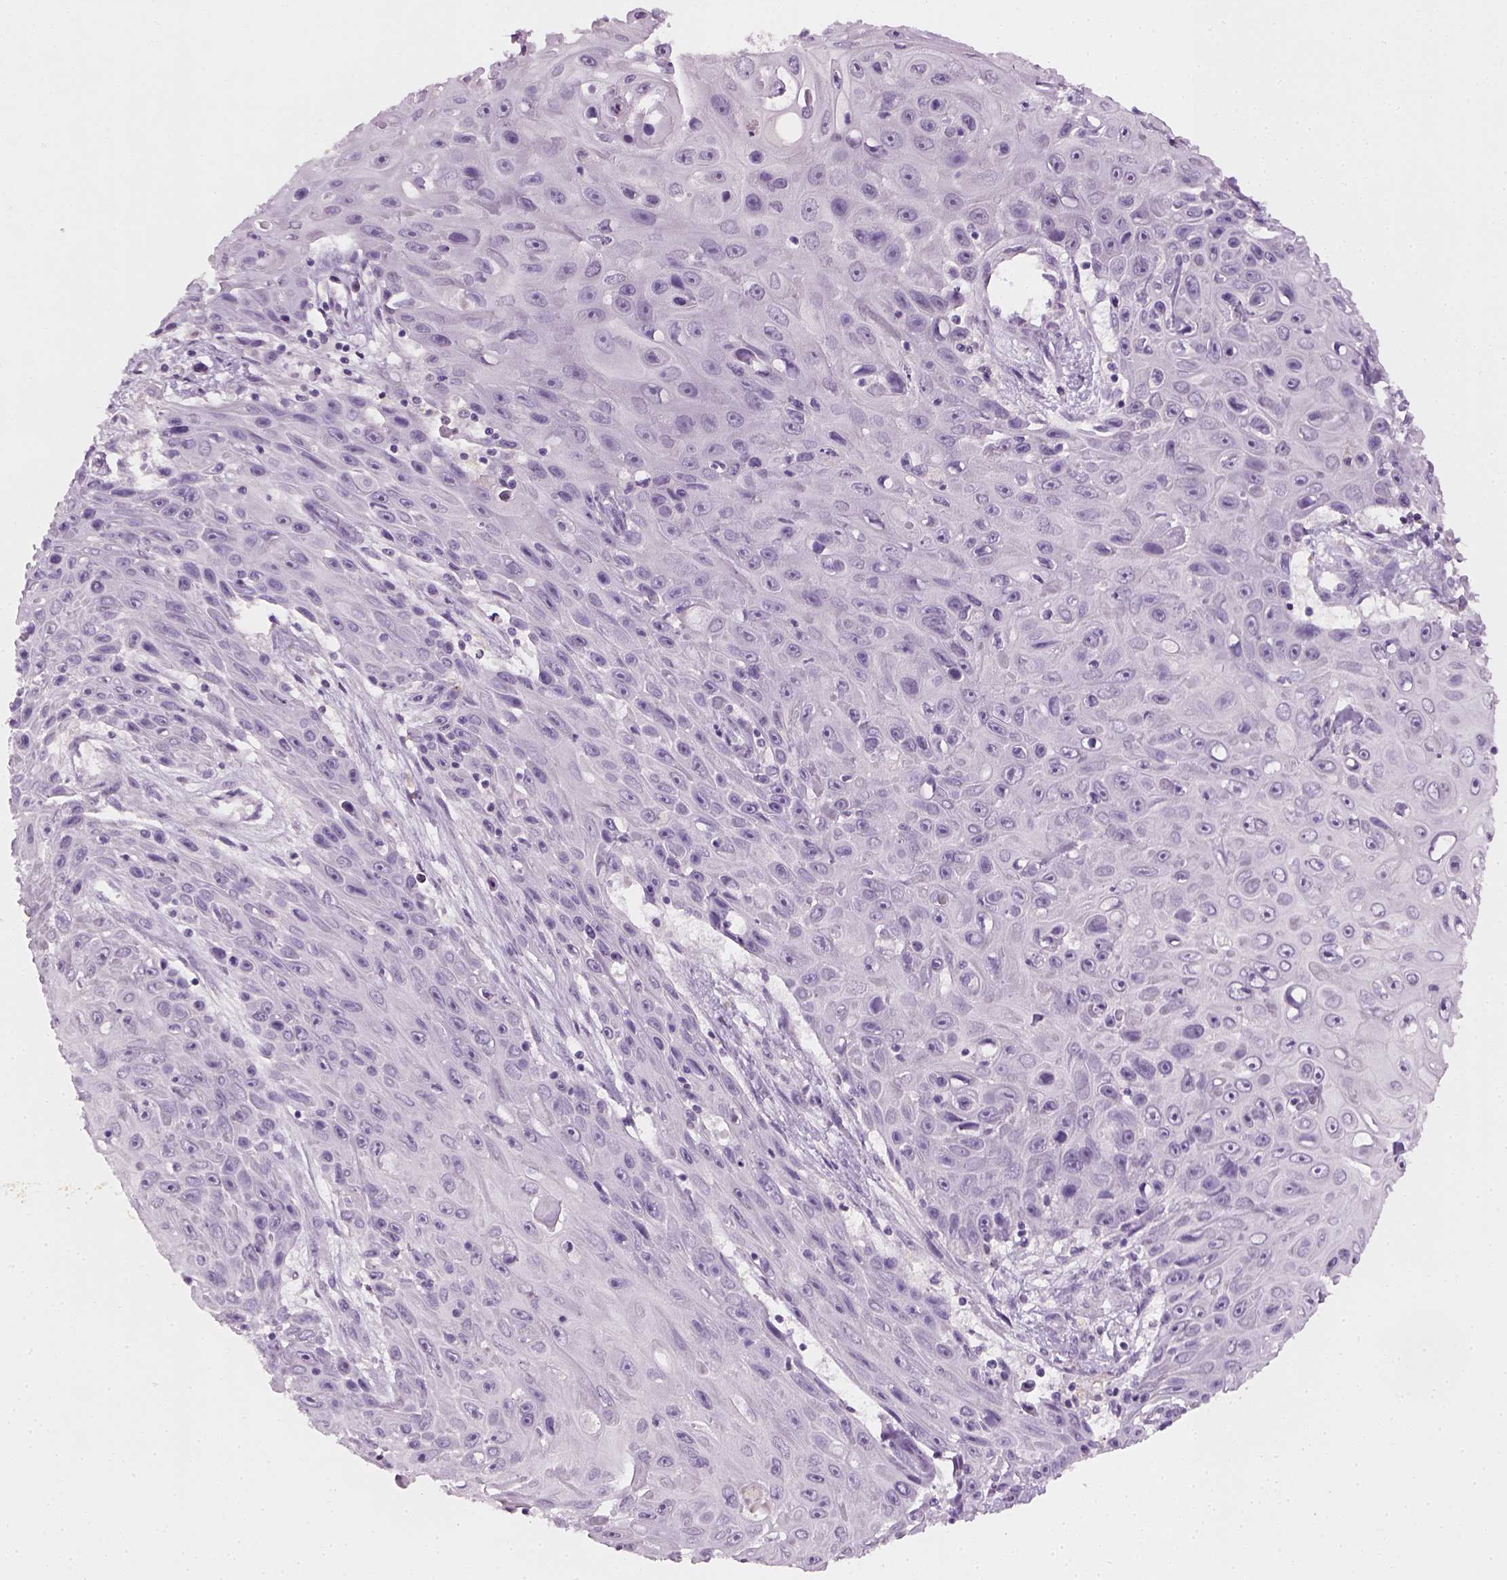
{"staining": {"intensity": "negative", "quantity": "none", "location": "none"}, "tissue": "skin cancer", "cell_type": "Tumor cells", "image_type": "cancer", "snomed": [{"axis": "morphology", "description": "Squamous cell carcinoma, NOS"}, {"axis": "topography", "description": "Skin"}], "caption": "Image shows no significant protein staining in tumor cells of skin cancer (squamous cell carcinoma).", "gene": "TH", "patient": {"sex": "male", "age": 82}}